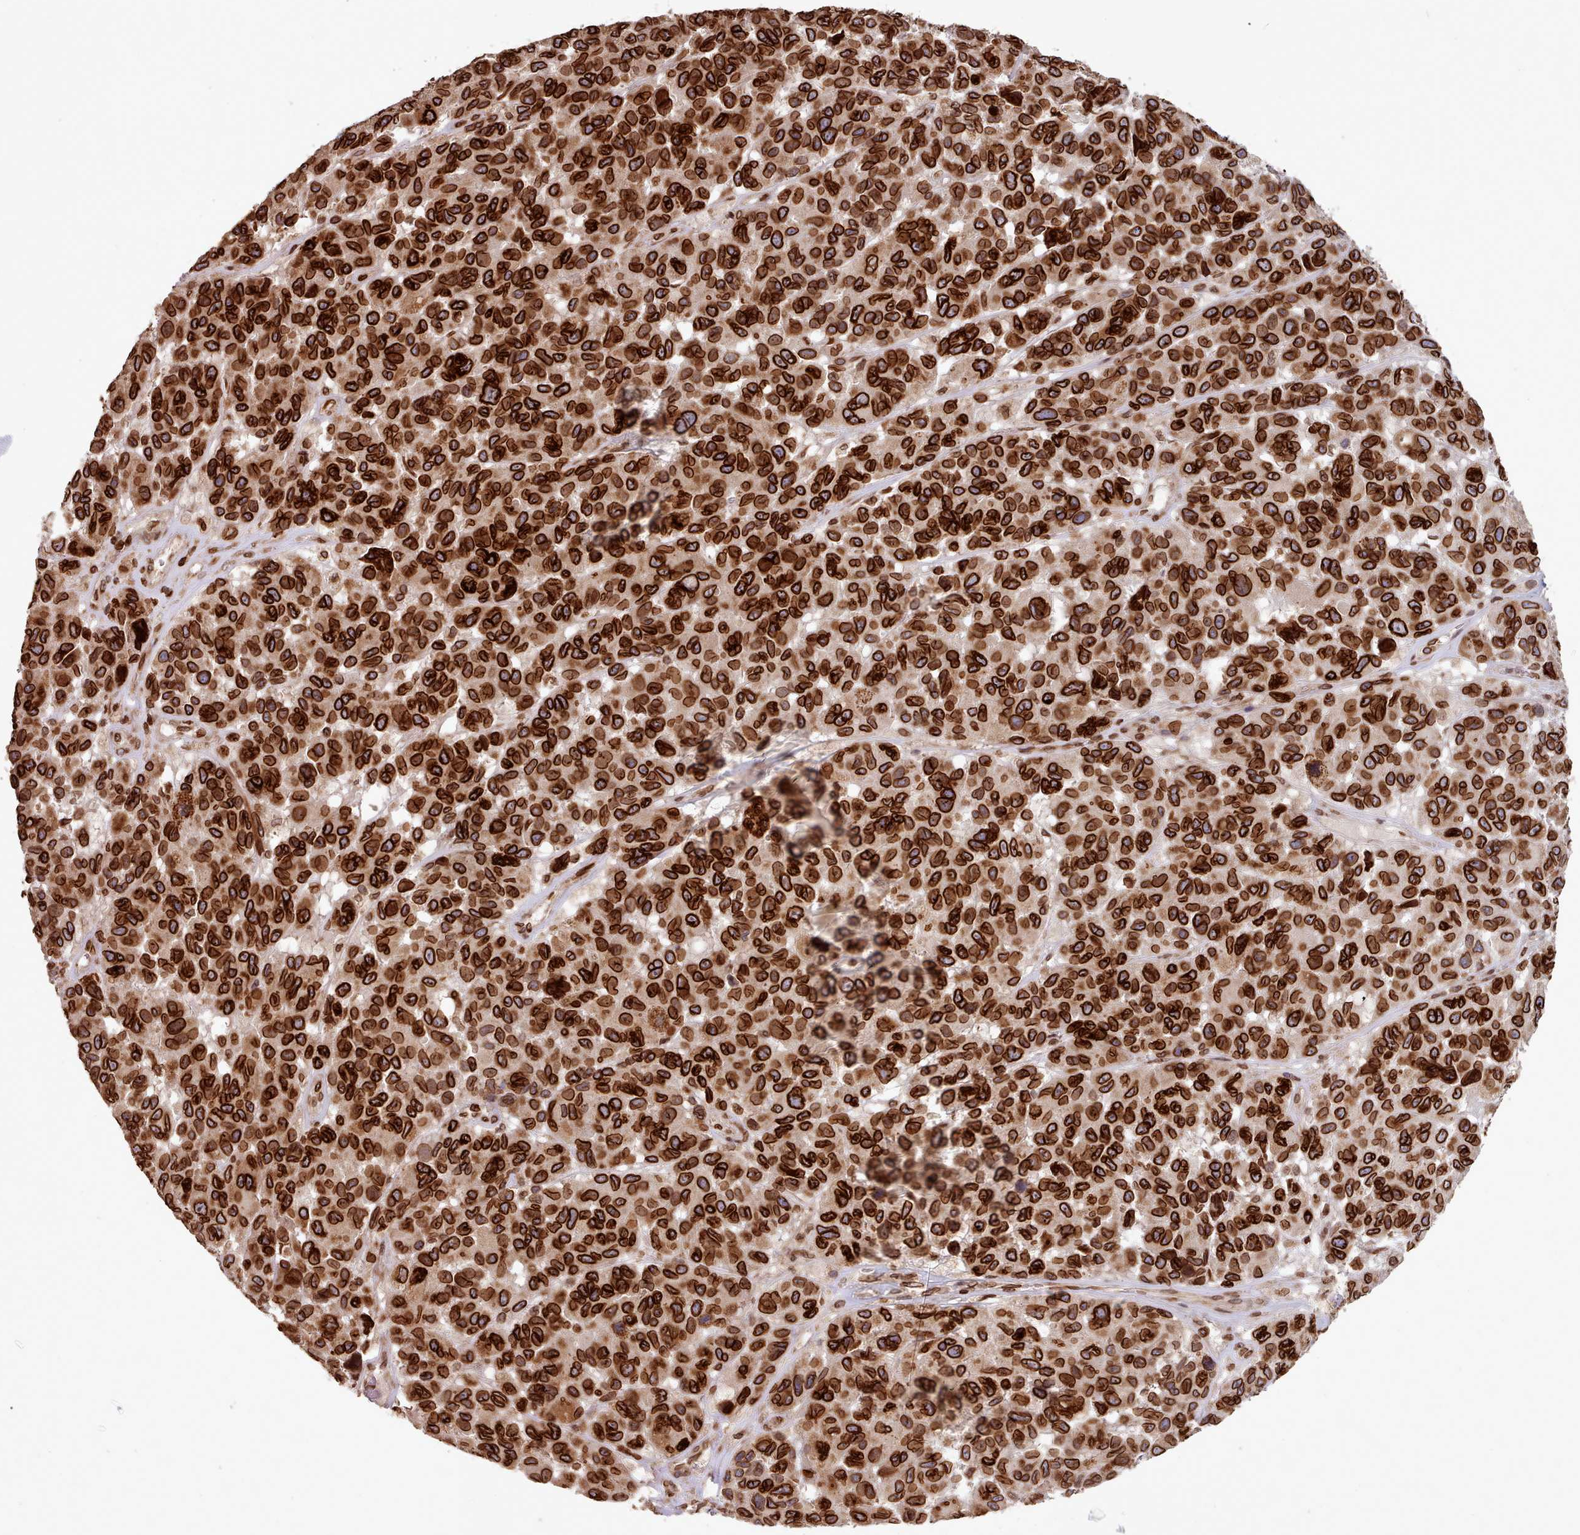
{"staining": {"intensity": "strong", "quantity": ">75%", "location": "cytoplasmic/membranous,nuclear"}, "tissue": "melanoma", "cell_type": "Tumor cells", "image_type": "cancer", "snomed": [{"axis": "morphology", "description": "Malignant melanoma, NOS"}, {"axis": "topography", "description": "Skin"}], "caption": "Immunohistochemistry of malignant melanoma reveals high levels of strong cytoplasmic/membranous and nuclear expression in approximately >75% of tumor cells. Immunohistochemistry (ihc) stains the protein in brown and the nuclei are stained blue.", "gene": "TOR1AIP1", "patient": {"sex": "female", "age": 66}}